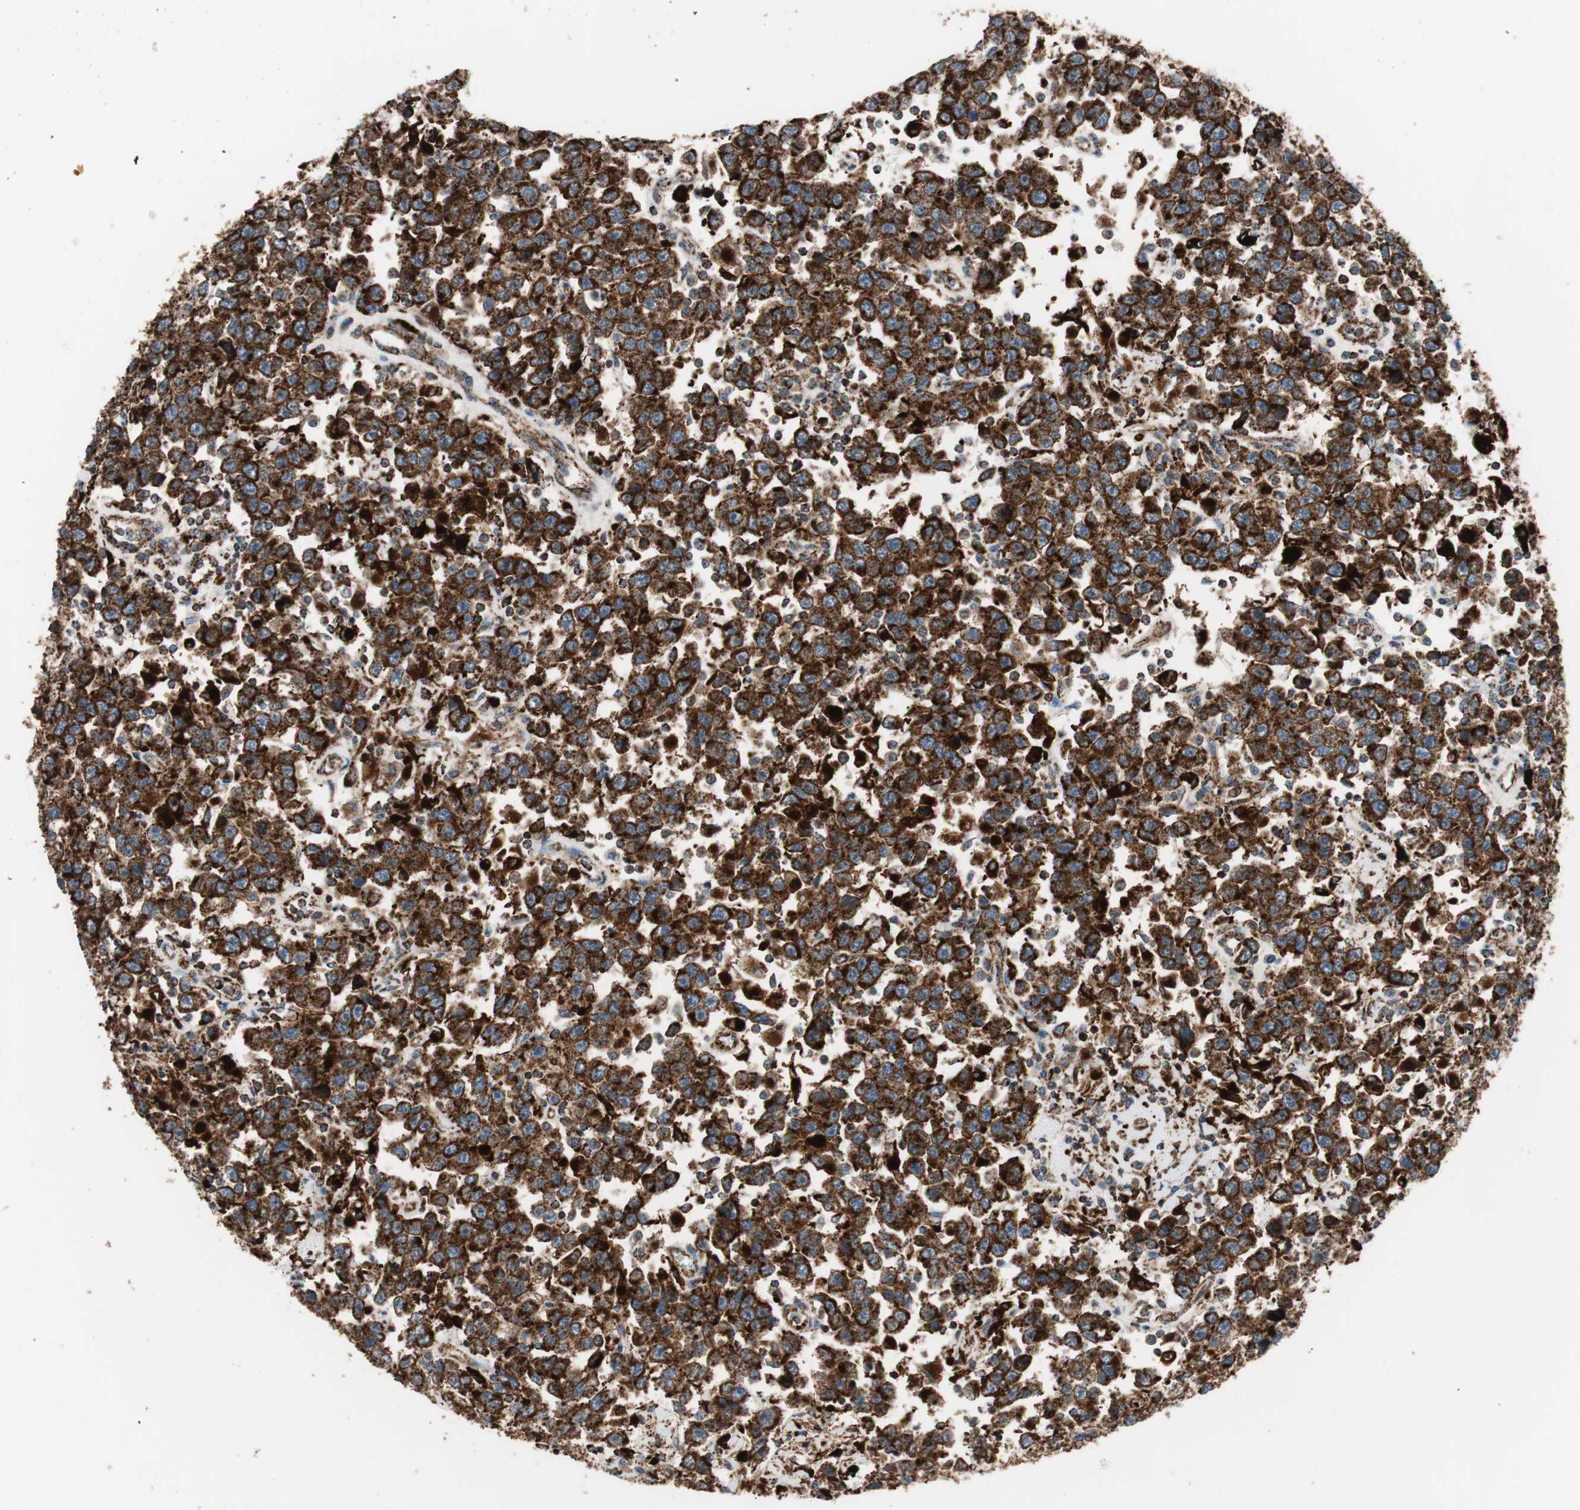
{"staining": {"intensity": "strong", "quantity": ">75%", "location": "cytoplasmic/membranous"}, "tissue": "testis cancer", "cell_type": "Tumor cells", "image_type": "cancer", "snomed": [{"axis": "morphology", "description": "Seminoma, NOS"}, {"axis": "topography", "description": "Testis"}], "caption": "DAB (3,3'-diaminobenzidine) immunohistochemical staining of testis cancer (seminoma) exhibits strong cytoplasmic/membranous protein positivity in approximately >75% of tumor cells.", "gene": "LAMP1", "patient": {"sex": "male", "age": 41}}